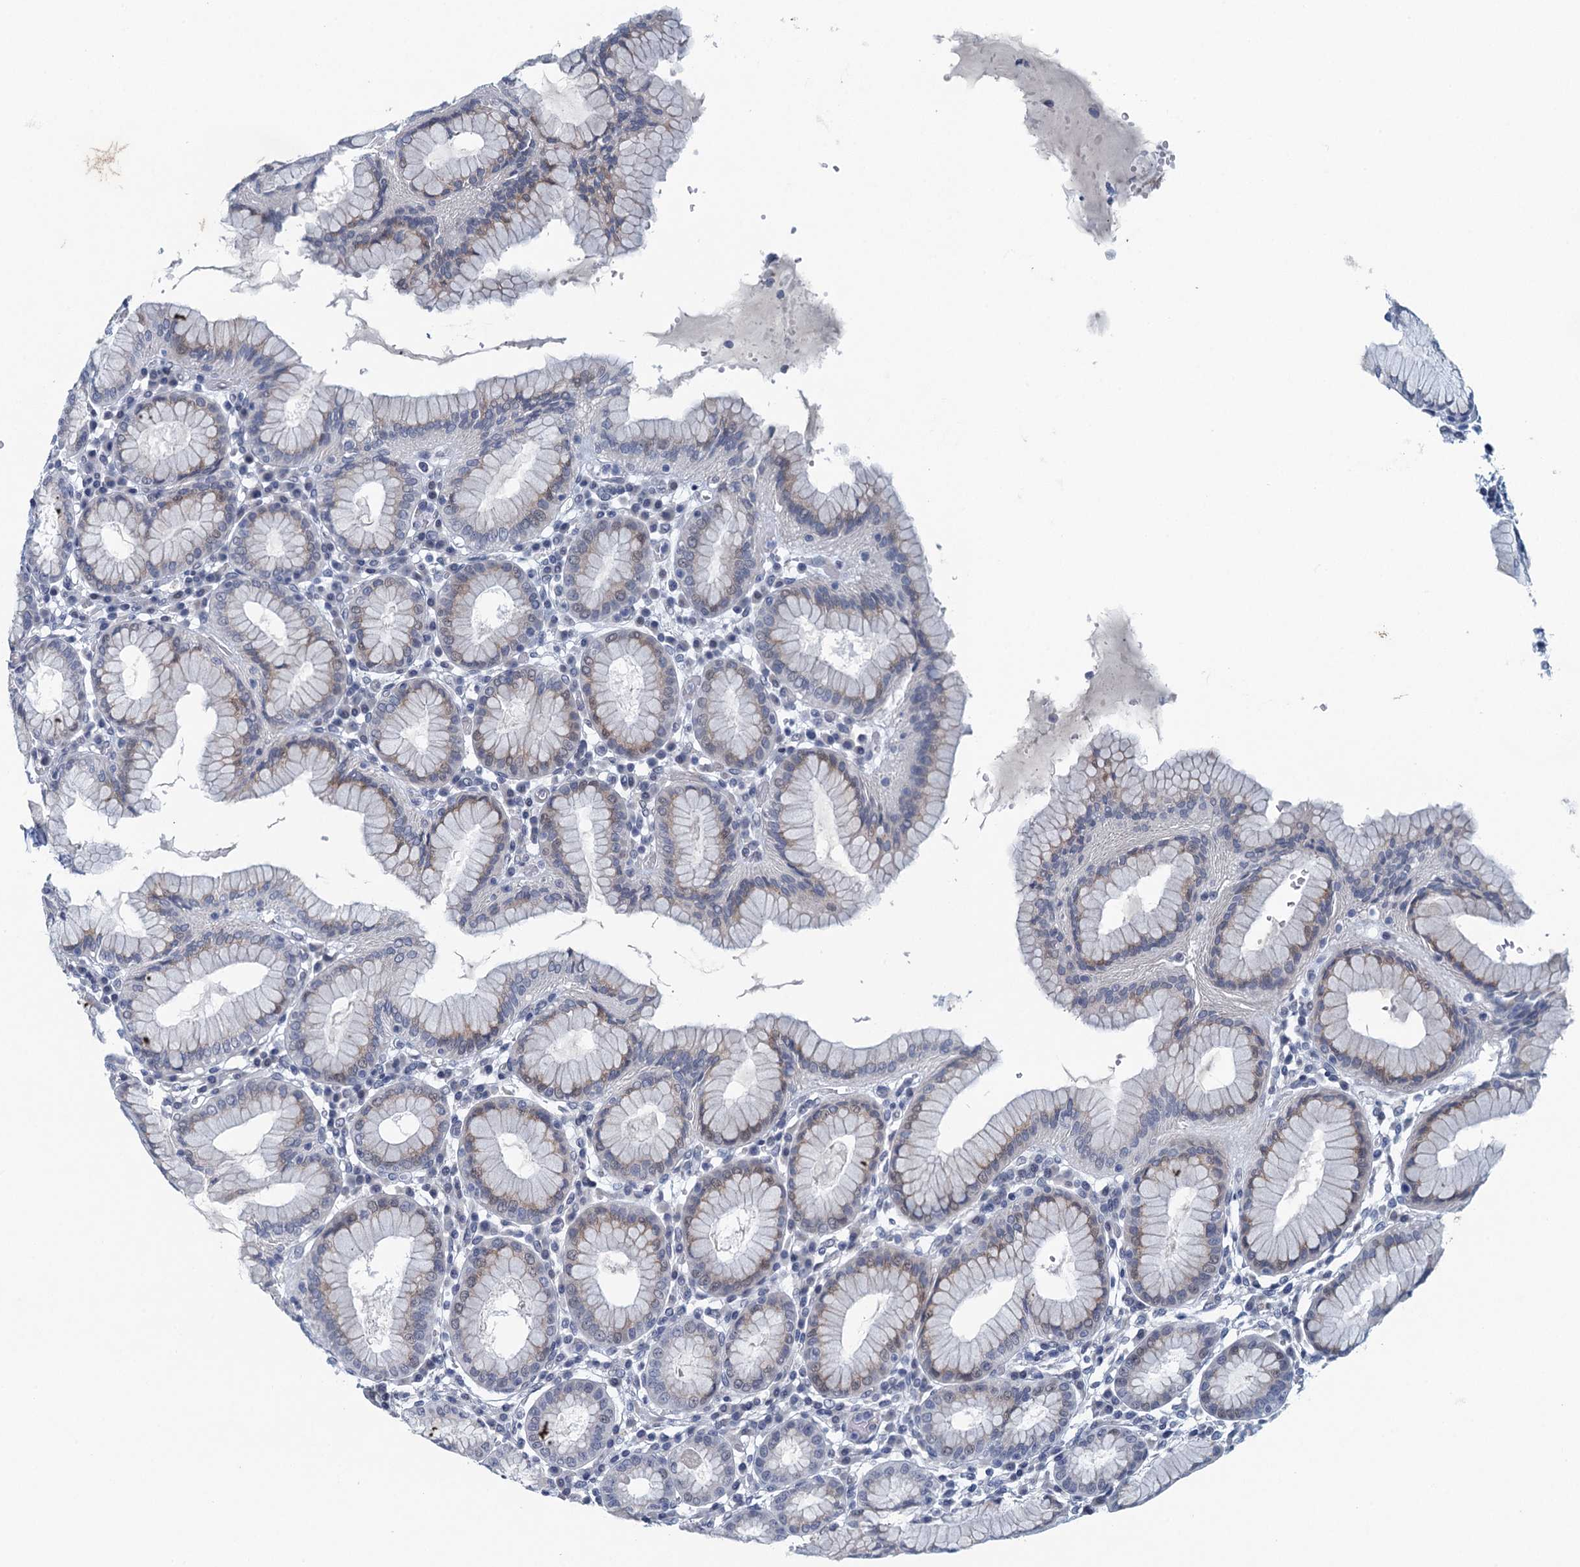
{"staining": {"intensity": "weak", "quantity": "<25%", "location": "cytoplasmic/membranous"}, "tissue": "stomach", "cell_type": "Glandular cells", "image_type": "normal", "snomed": [{"axis": "morphology", "description": "Normal tissue, NOS"}, {"axis": "topography", "description": "Stomach"}, {"axis": "topography", "description": "Stomach, lower"}], "caption": "Immunohistochemistry (IHC) of benign stomach demonstrates no staining in glandular cells.", "gene": "C16orf95", "patient": {"sex": "female", "age": 56}}